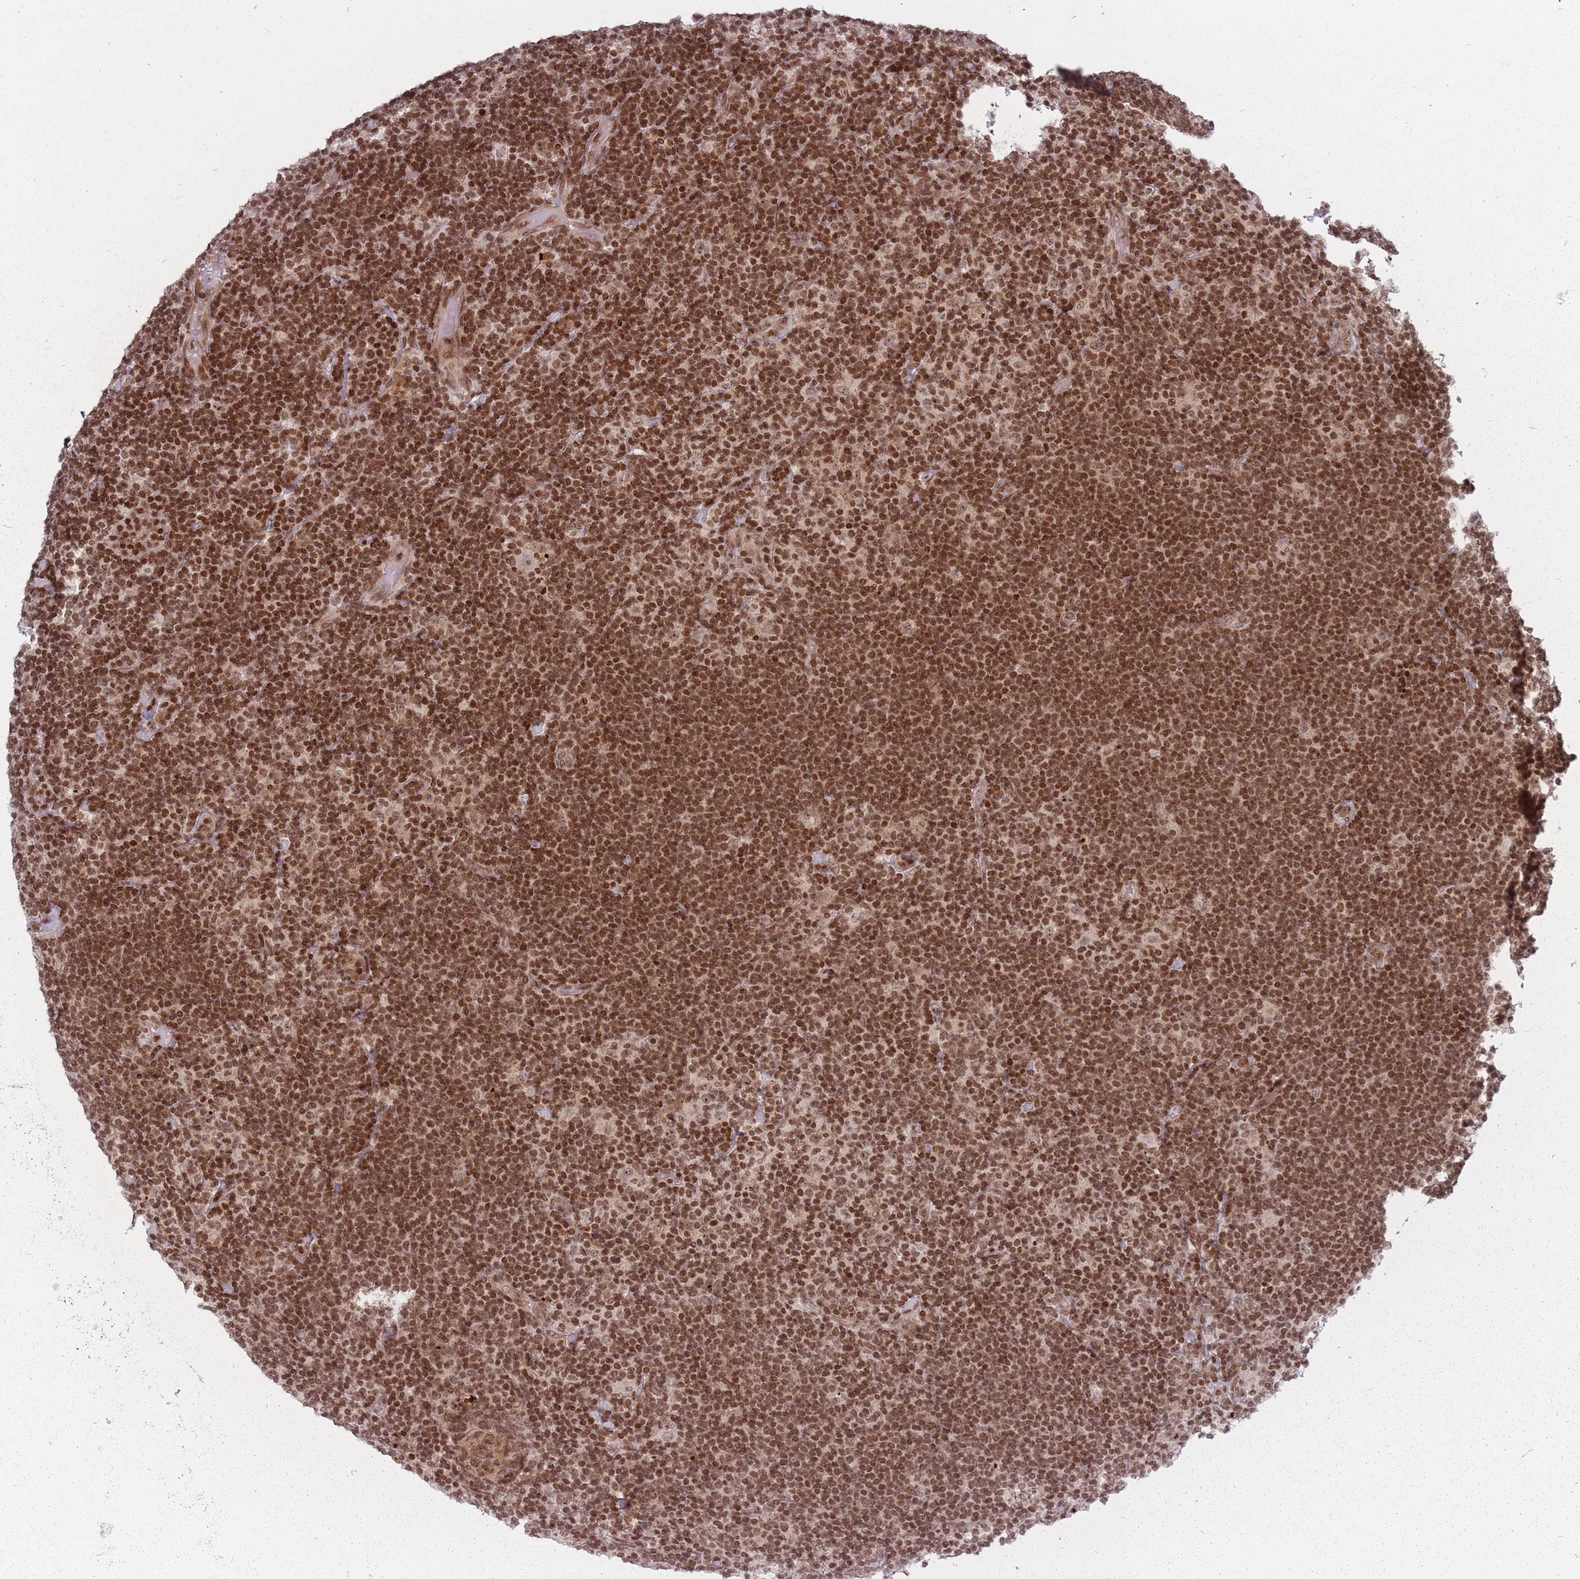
{"staining": {"intensity": "moderate", "quantity": ">75%", "location": "nuclear"}, "tissue": "lymphoma", "cell_type": "Tumor cells", "image_type": "cancer", "snomed": [{"axis": "morphology", "description": "Hodgkin's disease, NOS"}, {"axis": "topography", "description": "Lymph node"}], "caption": "Immunohistochemical staining of human Hodgkin's disease exhibits medium levels of moderate nuclear protein staining in about >75% of tumor cells. The protein of interest is shown in brown color, while the nuclei are stained blue.", "gene": "TMC6", "patient": {"sex": "female", "age": 57}}